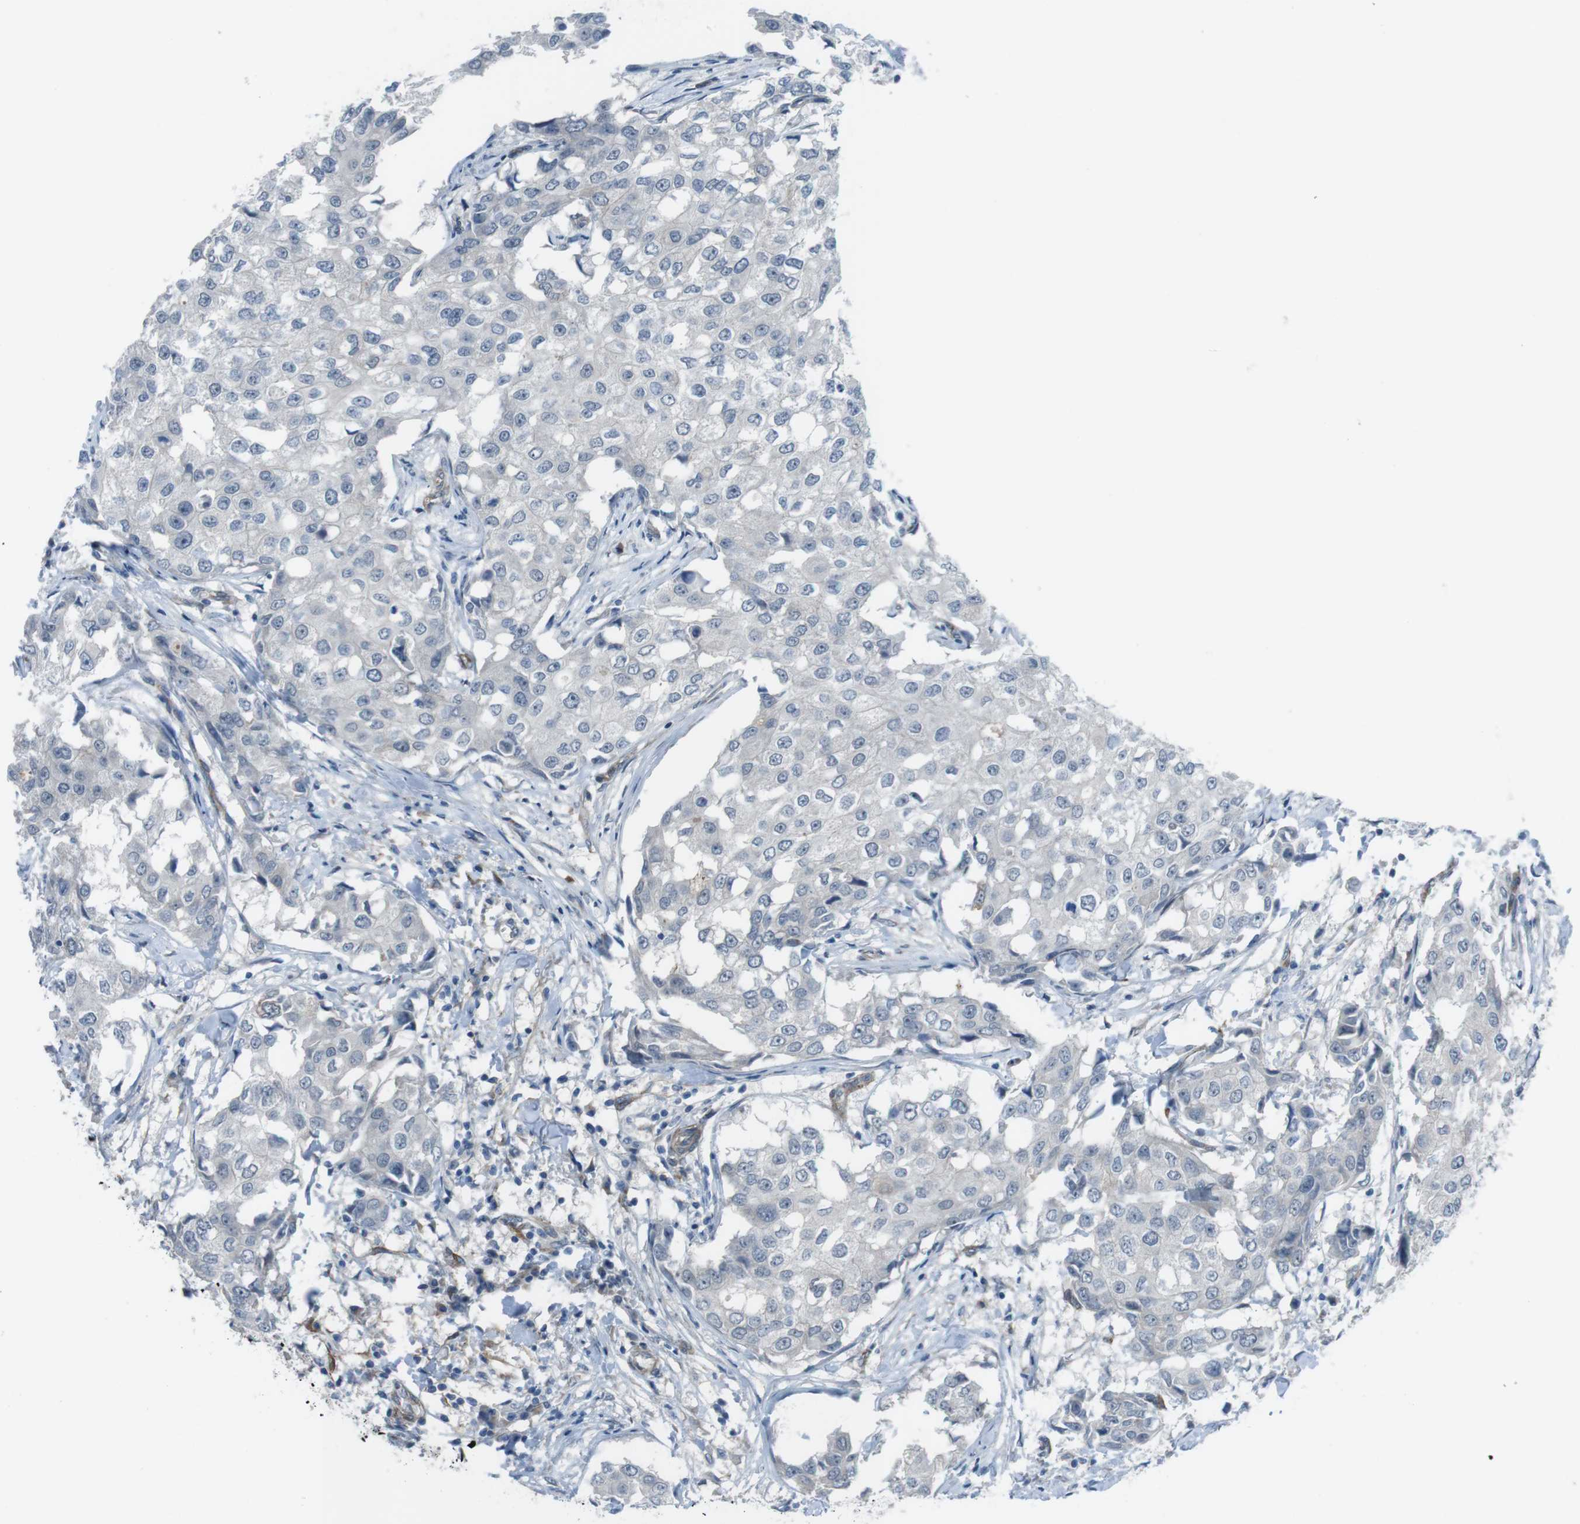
{"staining": {"intensity": "negative", "quantity": "none", "location": "none"}, "tissue": "breast cancer", "cell_type": "Tumor cells", "image_type": "cancer", "snomed": [{"axis": "morphology", "description": "Duct carcinoma"}, {"axis": "topography", "description": "Breast"}], "caption": "This histopathology image is of breast cancer stained with IHC to label a protein in brown with the nuclei are counter-stained blue. There is no staining in tumor cells. (DAB (3,3'-diaminobenzidine) IHC with hematoxylin counter stain).", "gene": "ANK2", "patient": {"sex": "female", "age": 27}}